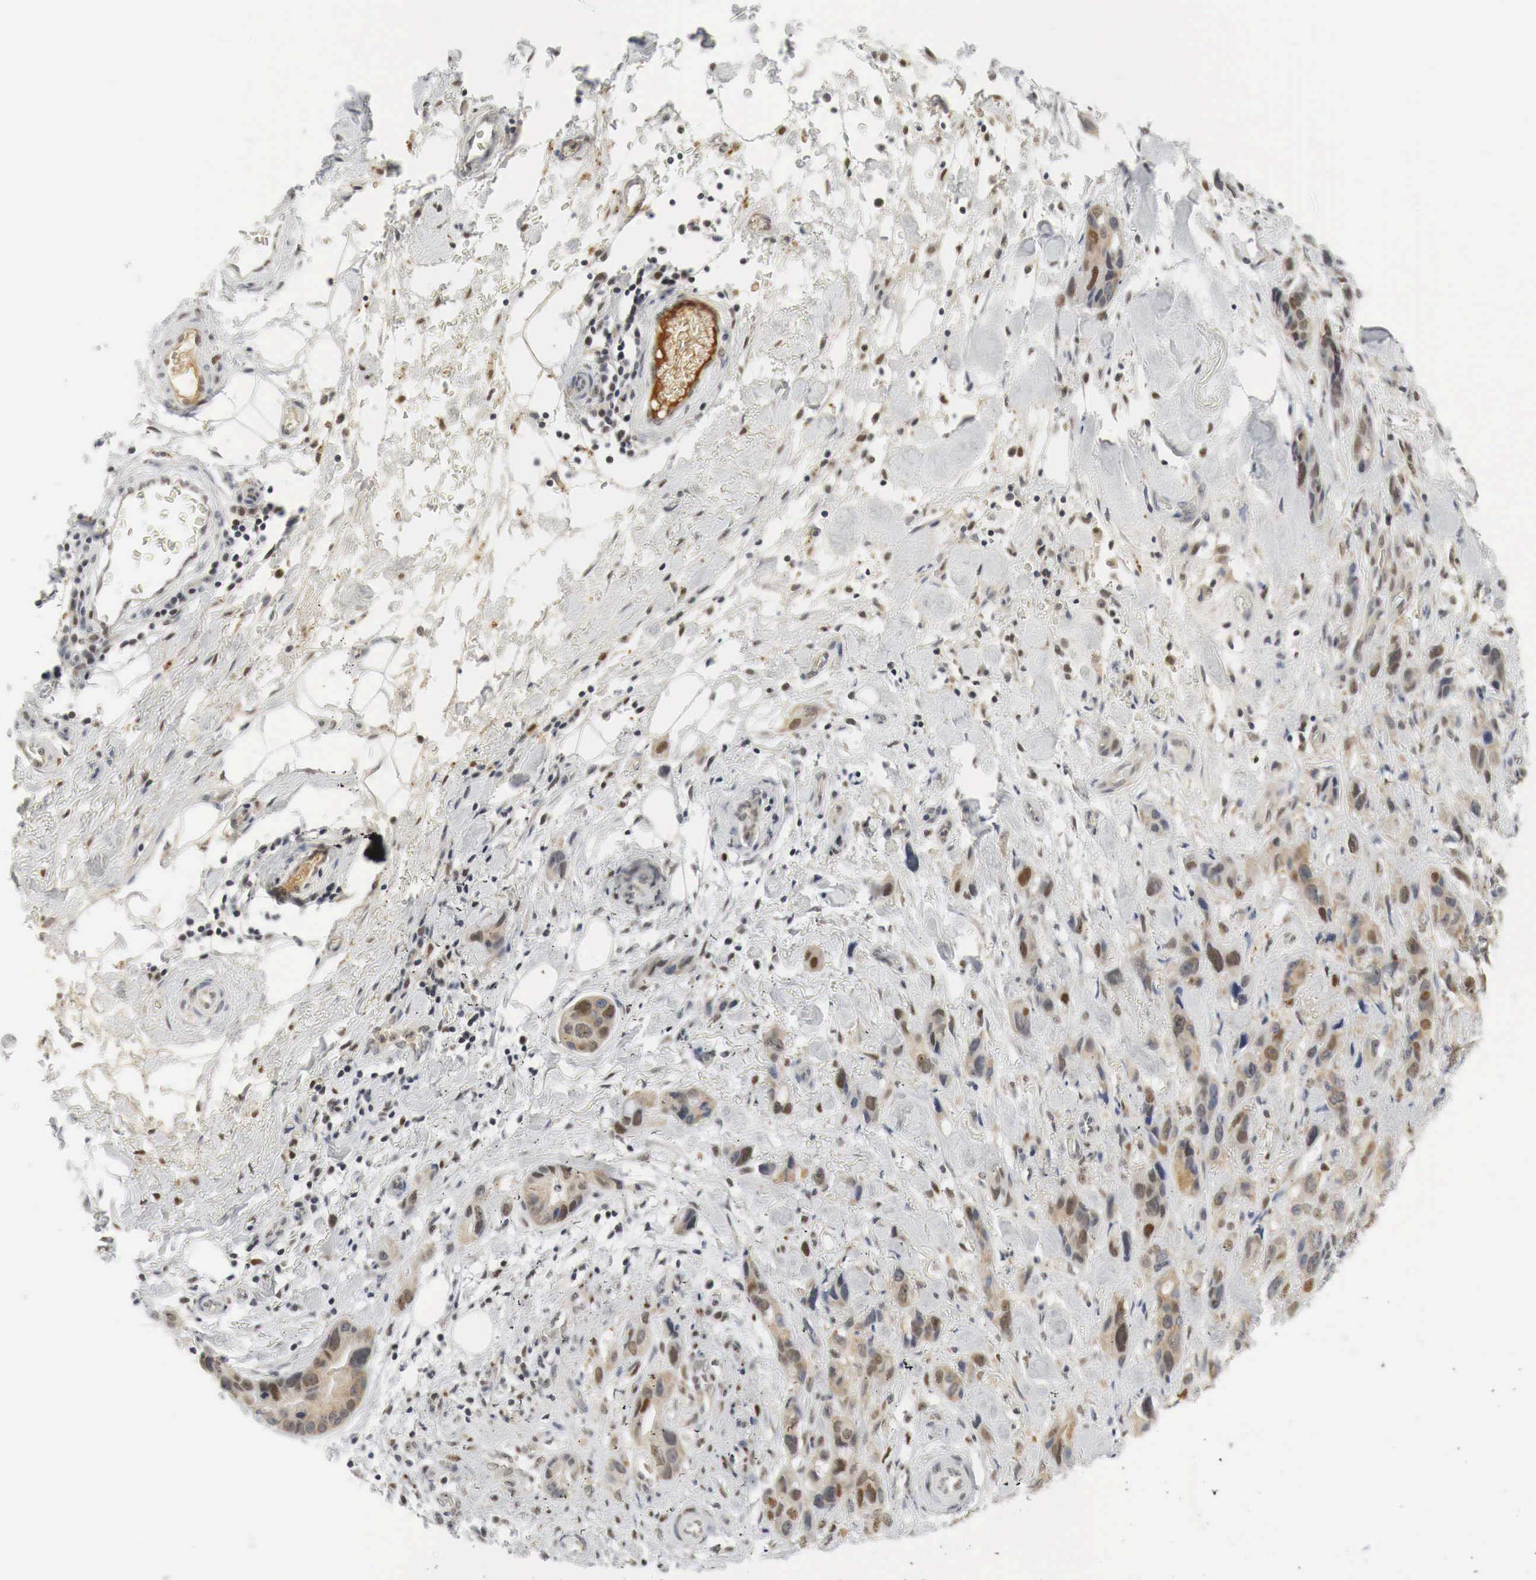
{"staining": {"intensity": "moderate", "quantity": "25%-75%", "location": "cytoplasmic/membranous,nuclear"}, "tissue": "stomach cancer", "cell_type": "Tumor cells", "image_type": "cancer", "snomed": [{"axis": "morphology", "description": "Adenocarcinoma, NOS"}, {"axis": "topography", "description": "Stomach, upper"}], "caption": "Protein staining by immunohistochemistry reveals moderate cytoplasmic/membranous and nuclear expression in about 25%-75% of tumor cells in stomach cancer.", "gene": "MYC", "patient": {"sex": "male", "age": 47}}